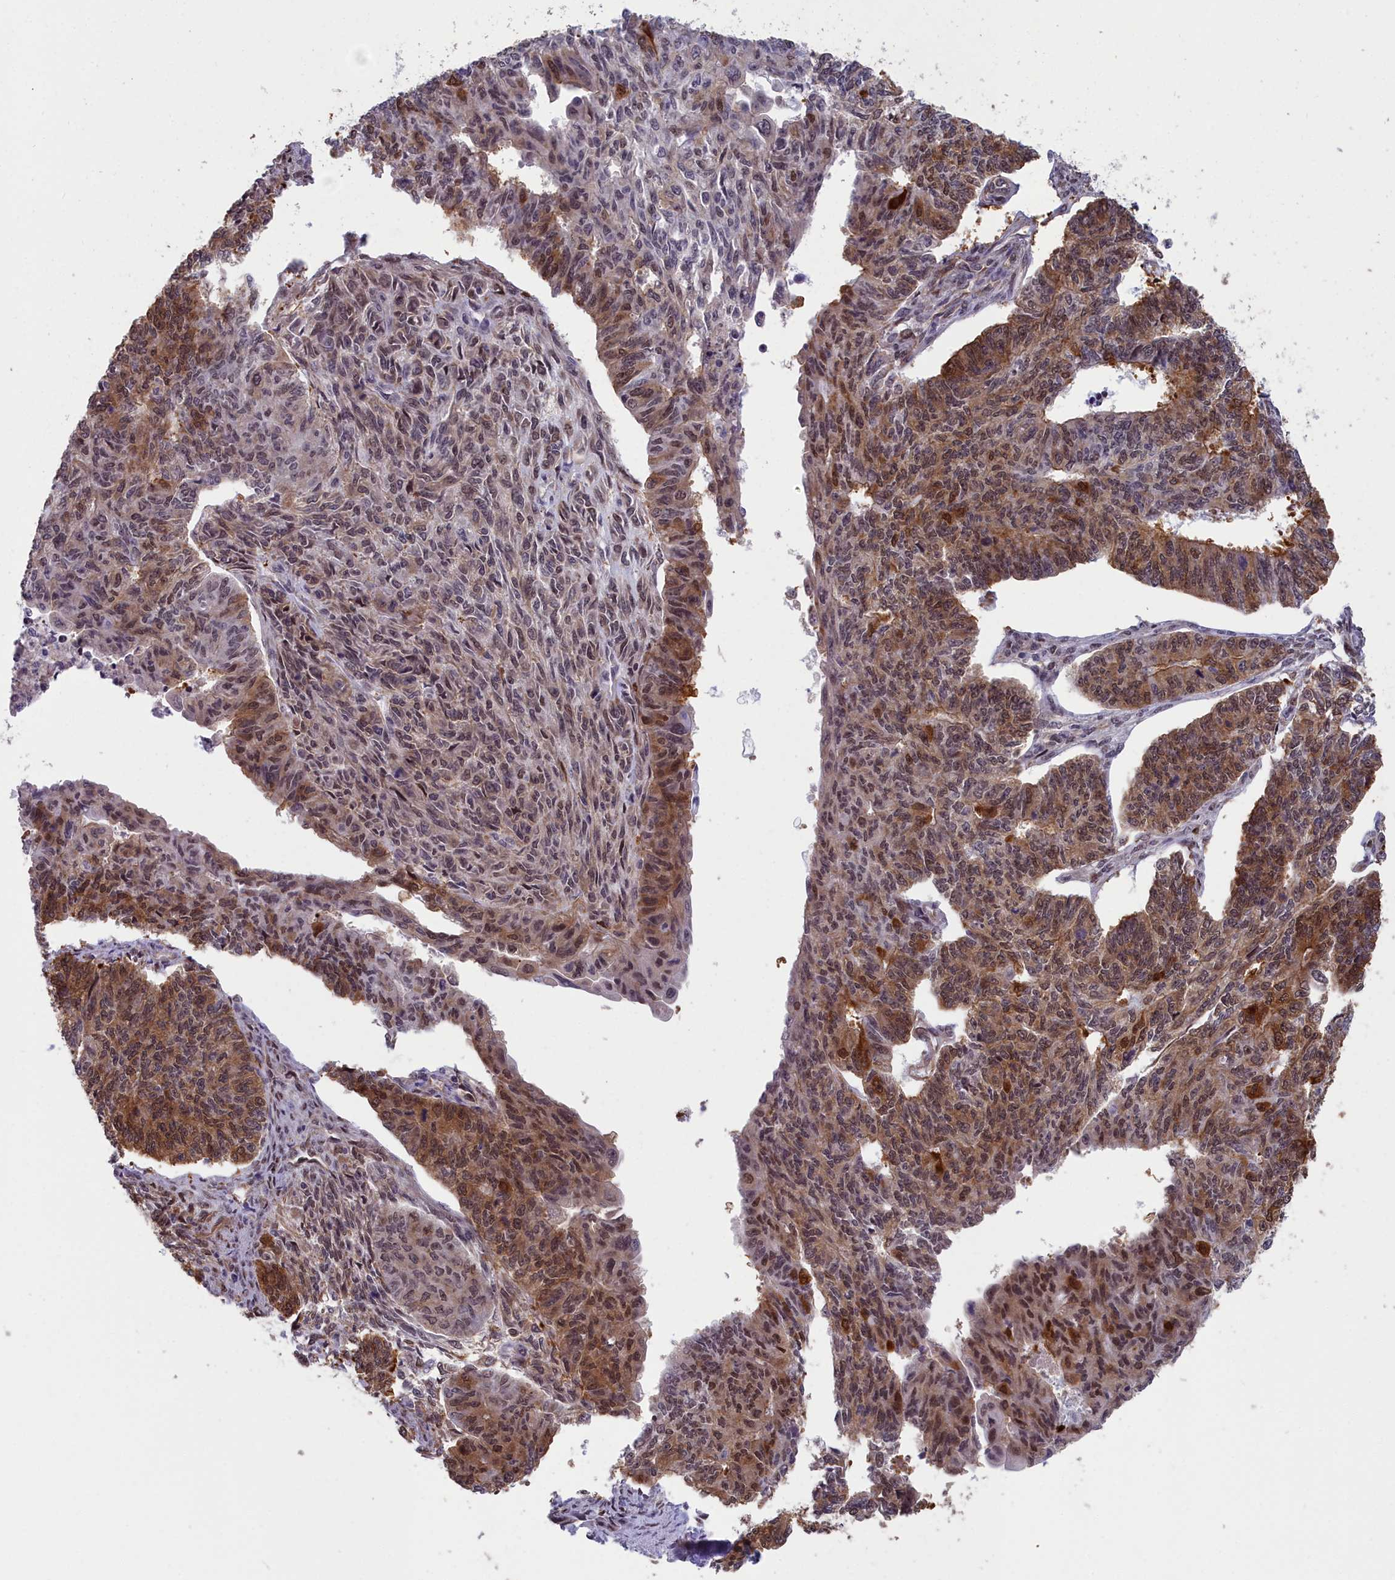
{"staining": {"intensity": "moderate", "quantity": ">75%", "location": "cytoplasmic/membranous,nuclear"}, "tissue": "endometrial cancer", "cell_type": "Tumor cells", "image_type": "cancer", "snomed": [{"axis": "morphology", "description": "Adenocarcinoma, NOS"}, {"axis": "topography", "description": "Endometrium"}], "caption": "There is medium levels of moderate cytoplasmic/membranous and nuclear positivity in tumor cells of endometrial cancer, as demonstrated by immunohistochemical staining (brown color).", "gene": "CCDC97", "patient": {"sex": "female", "age": 32}}